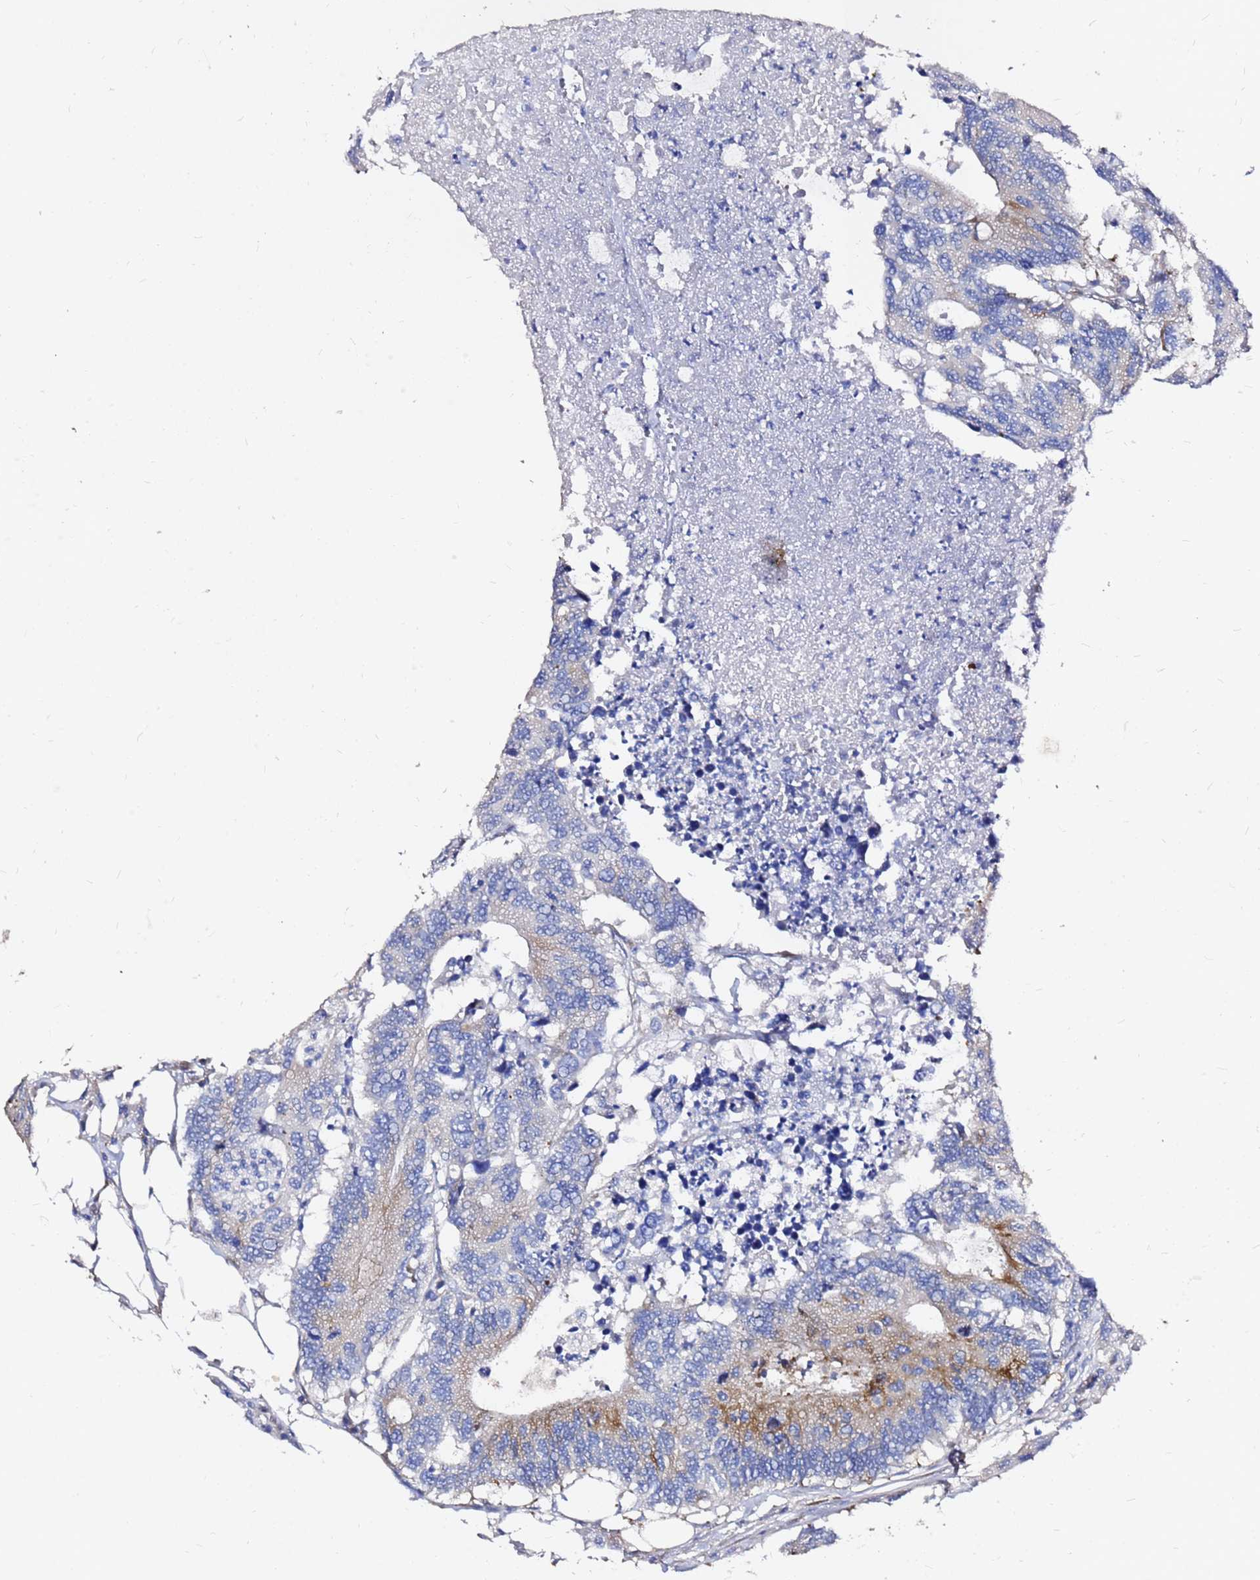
{"staining": {"intensity": "moderate", "quantity": "<25%", "location": "cytoplasmic/membranous"}, "tissue": "colorectal cancer", "cell_type": "Tumor cells", "image_type": "cancer", "snomed": [{"axis": "morphology", "description": "Adenocarcinoma, NOS"}, {"axis": "topography", "description": "Colon"}], "caption": "A histopathology image showing moderate cytoplasmic/membranous positivity in about <25% of tumor cells in adenocarcinoma (colorectal), as visualized by brown immunohistochemical staining.", "gene": "TUBA8", "patient": {"sex": "male", "age": 71}}